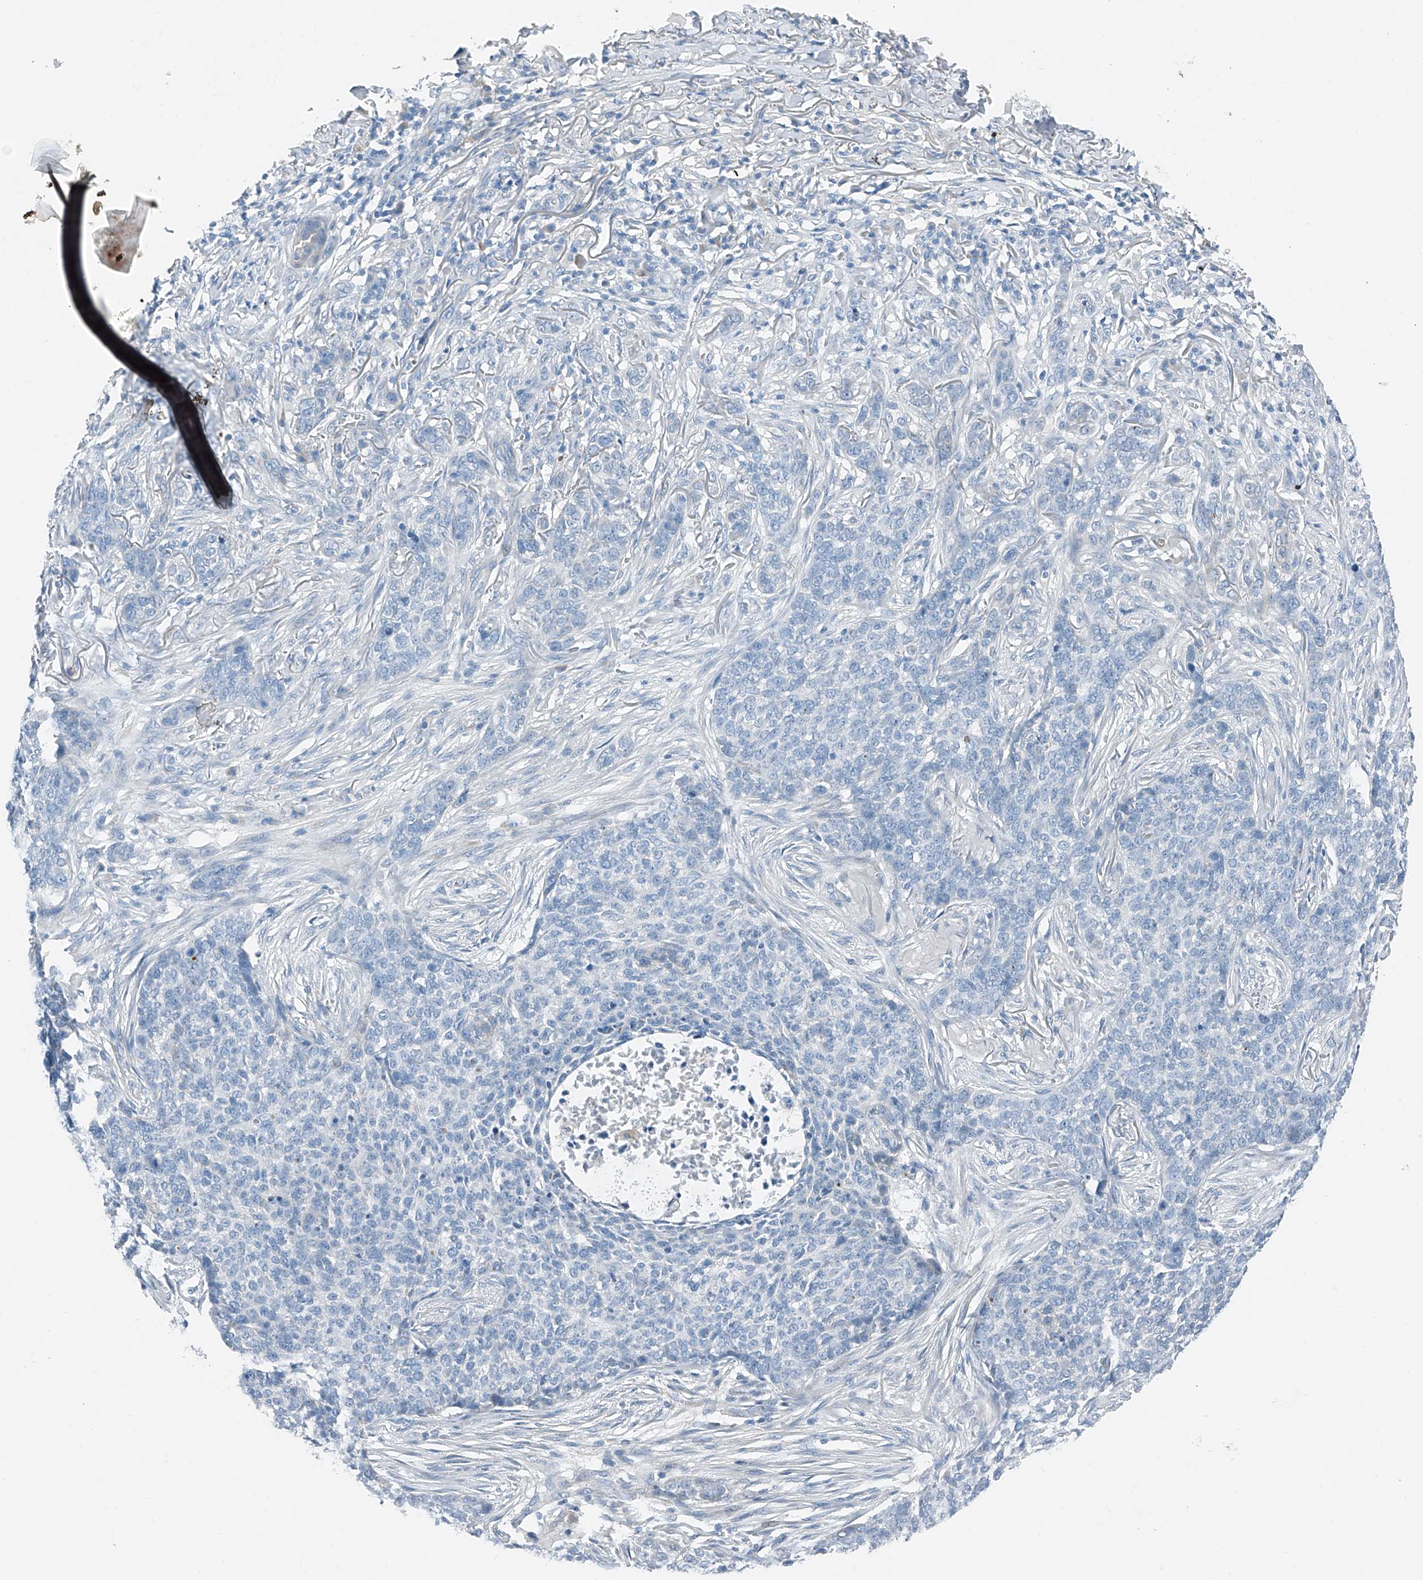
{"staining": {"intensity": "negative", "quantity": "none", "location": "none"}, "tissue": "skin cancer", "cell_type": "Tumor cells", "image_type": "cancer", "snomed": [{"axis": "morphology", "description": "Basal cell carcinoma"}, {"axis": "topography", "description": "Skin"}], "caption": "IHC of human basal cell carcinoma (skin) displays no expression in tumor cells.", "gene": "MDGA1", "patient": {"sex": "male", "age": 85}}